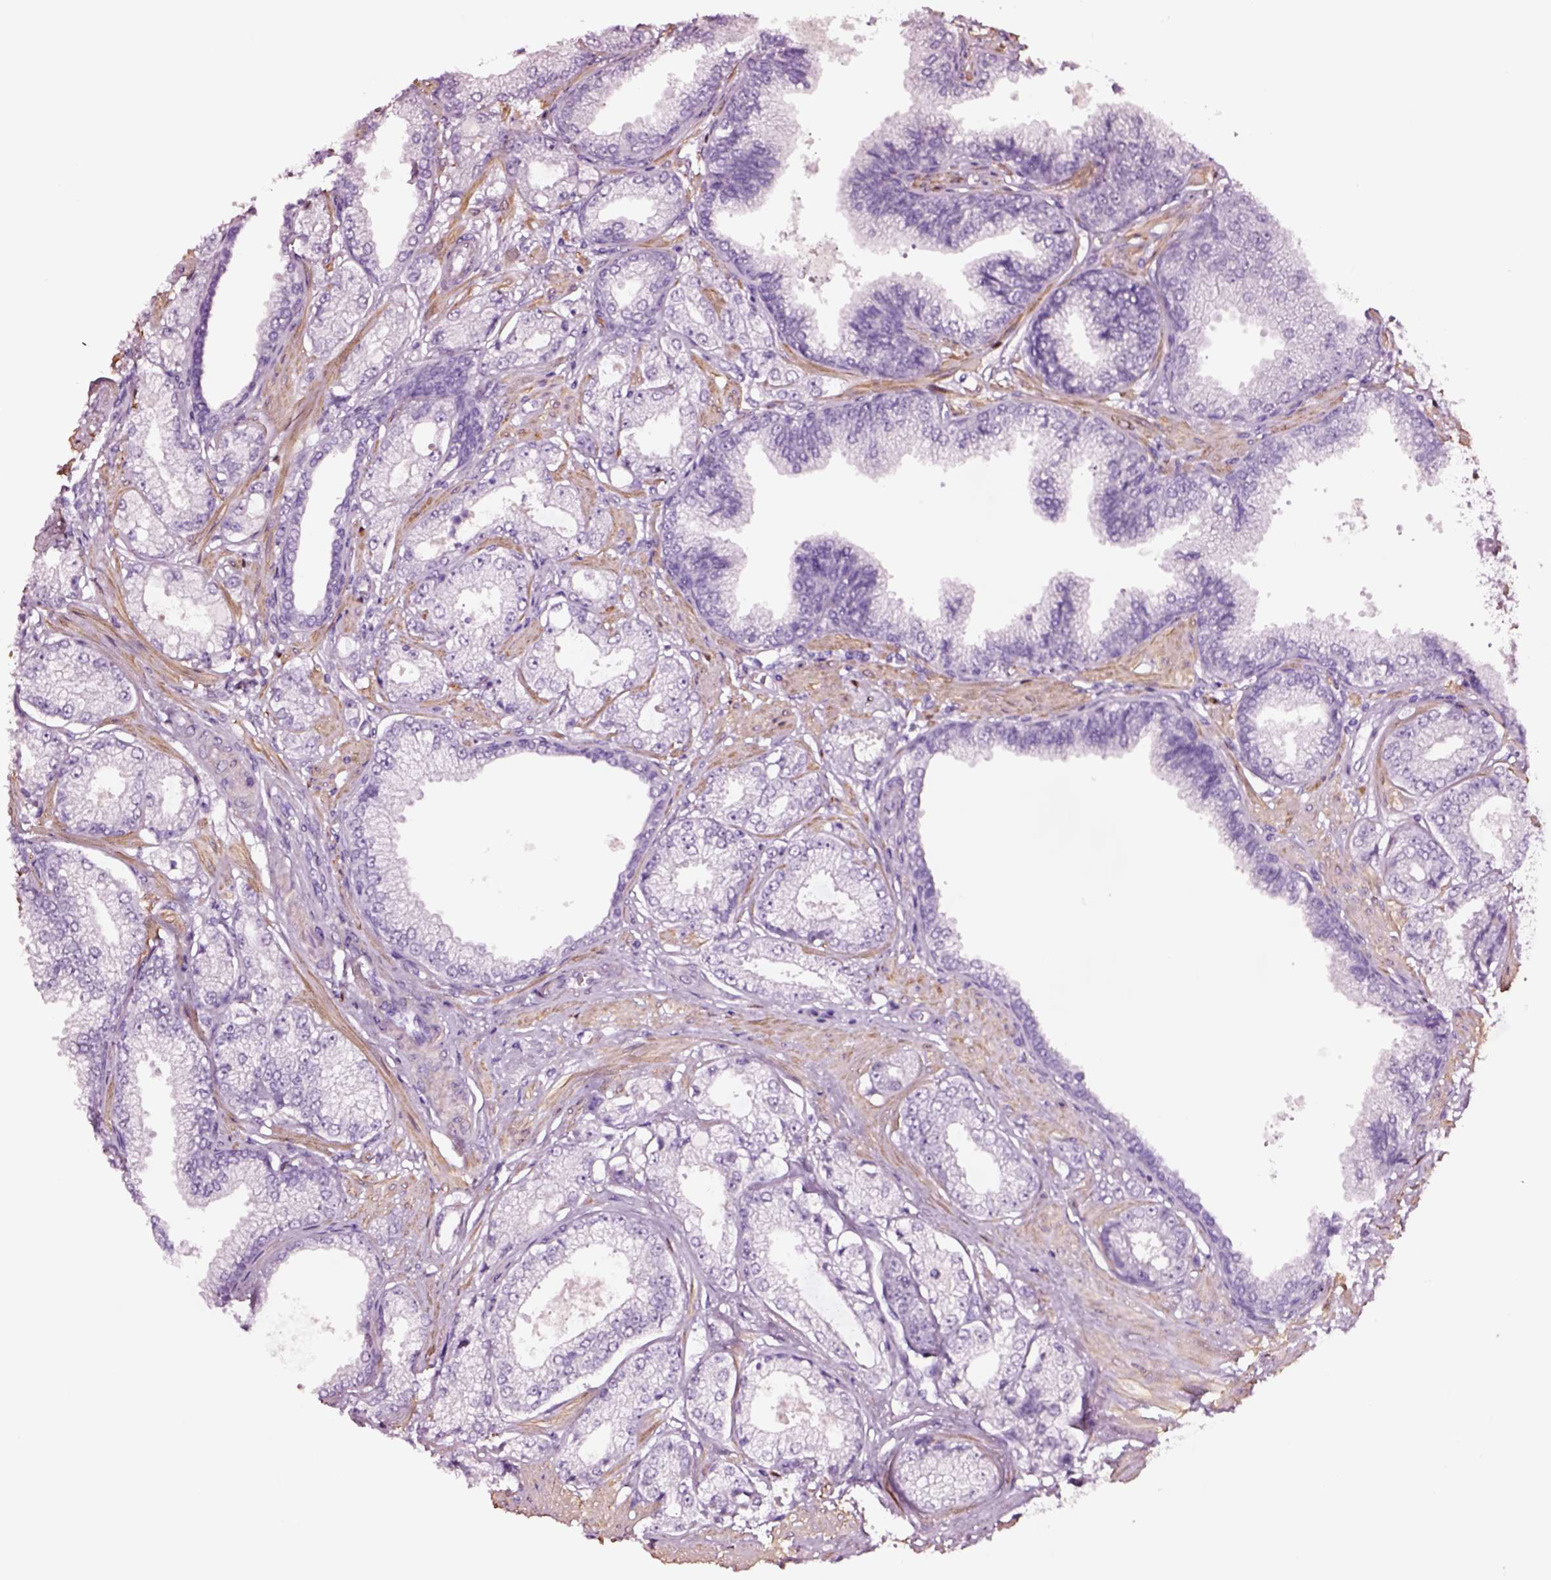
{"staining": {"intensity": "negative", "quantity": "none", "location": "none"}, "tissue": "prostate cancer", "cell_type": "Tumor cells", "image_type": "cancer", "snomed": [{"axis": "morphology", "description": "Adenocarcinoma, NOS"}, {"axis": "topography", "description": "Prostate"}], "caption": "High magnification brightfield microscopy of prostate adenocarcinoma stained with DAB (3,3'-diaminobenzidine) (brown) and counterstained with hematoxylin (blue): tumor cells show no significant positivity. (DAB immunohistochemistry (IHC), high magnification).", "gene": "SOX10", "patient": {"sex": "male", "age": 64}}